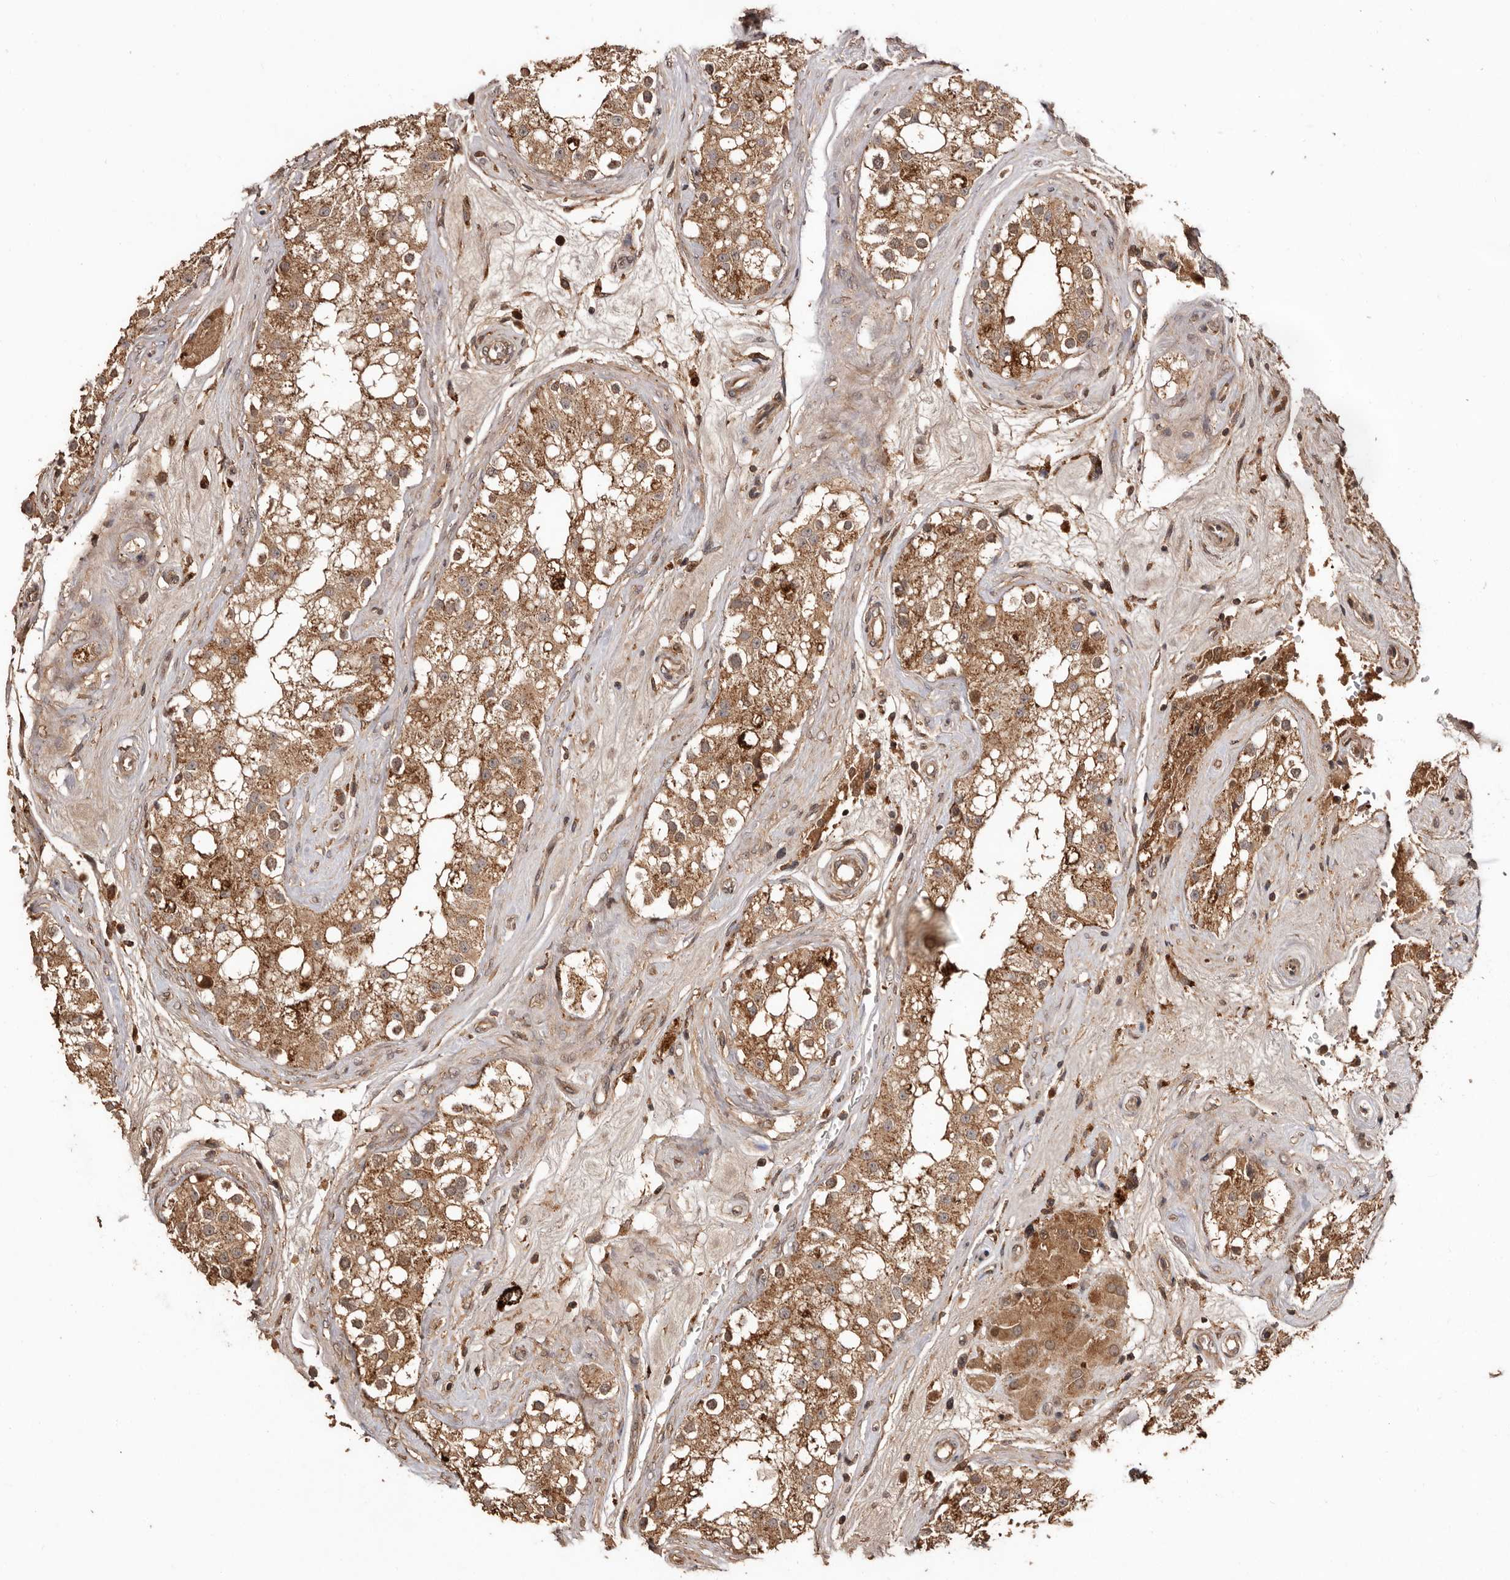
{"staining": {"intensity": "moderate", "quantity": ">75%", "location": "cytoplasmic/membranous"}, "tissue": "testis", "cell_type": "Cells in seminiferous ducts", "image_type": "normal", "snomed": [{"axis": "morphology", "description": "Normal tissue, NOS"}, {"axis": "topography", "description": "Testis"}], "caption": "Protein expression analysis of normal testis displays moderate cytoplasmic/membranous positivity in approximately >75% of cells in seminiferous ducts. Immunohistochemistry (ihc) stains the protein in brown and the nuclei are stained blue.", "gene": "RWDD1", "patient": {"sex": "male", "age": 84}}